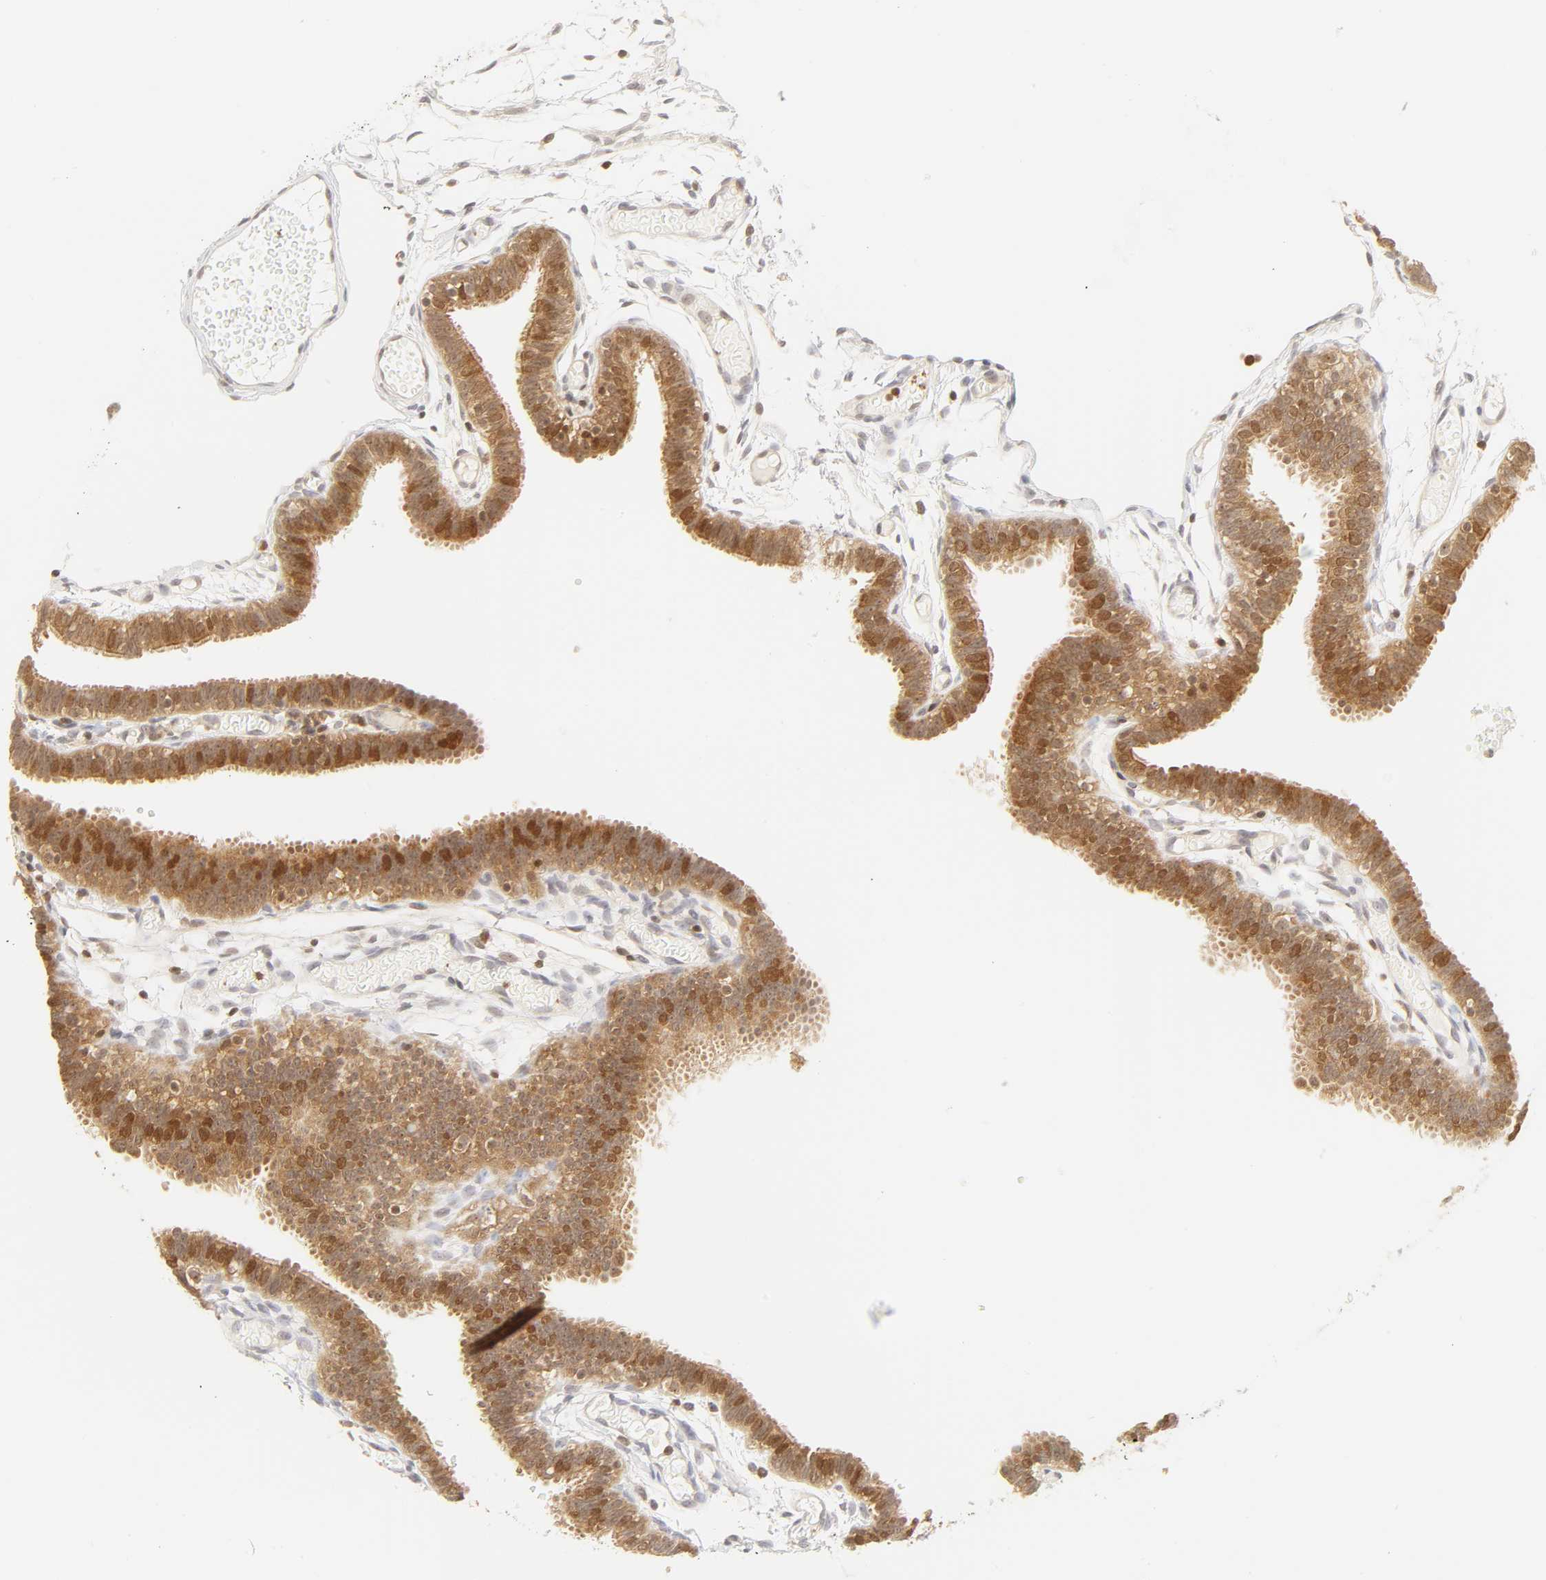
{"staining": {"intensity": "strong", "quantity": ">75%", "location": "cytoplasmic/membranous,nuclear"}, "tissue": "fallopian tube", "cell_type": "Glandular cells", "image_type": "normal", "snomed": [{"axis": "morphology", "description": "Normal tissue, NOS"}, {"axis": "topography", "description": "Fallopian tube"}], "caption": "Immunohistochemical staining of normal human fallopian tube demonstrates high levels of strong cytoplasmic/membranous,nuclear expression in approximately >75% of glandular cells. Using DAB (3,3'-diaminobenzidine) (brown) and hematoxylin (blue) stains, captured at high magnification using brightfield microscopy.", "gene": "KIF2A", "patient": {"sex": "female", "age": 29}}